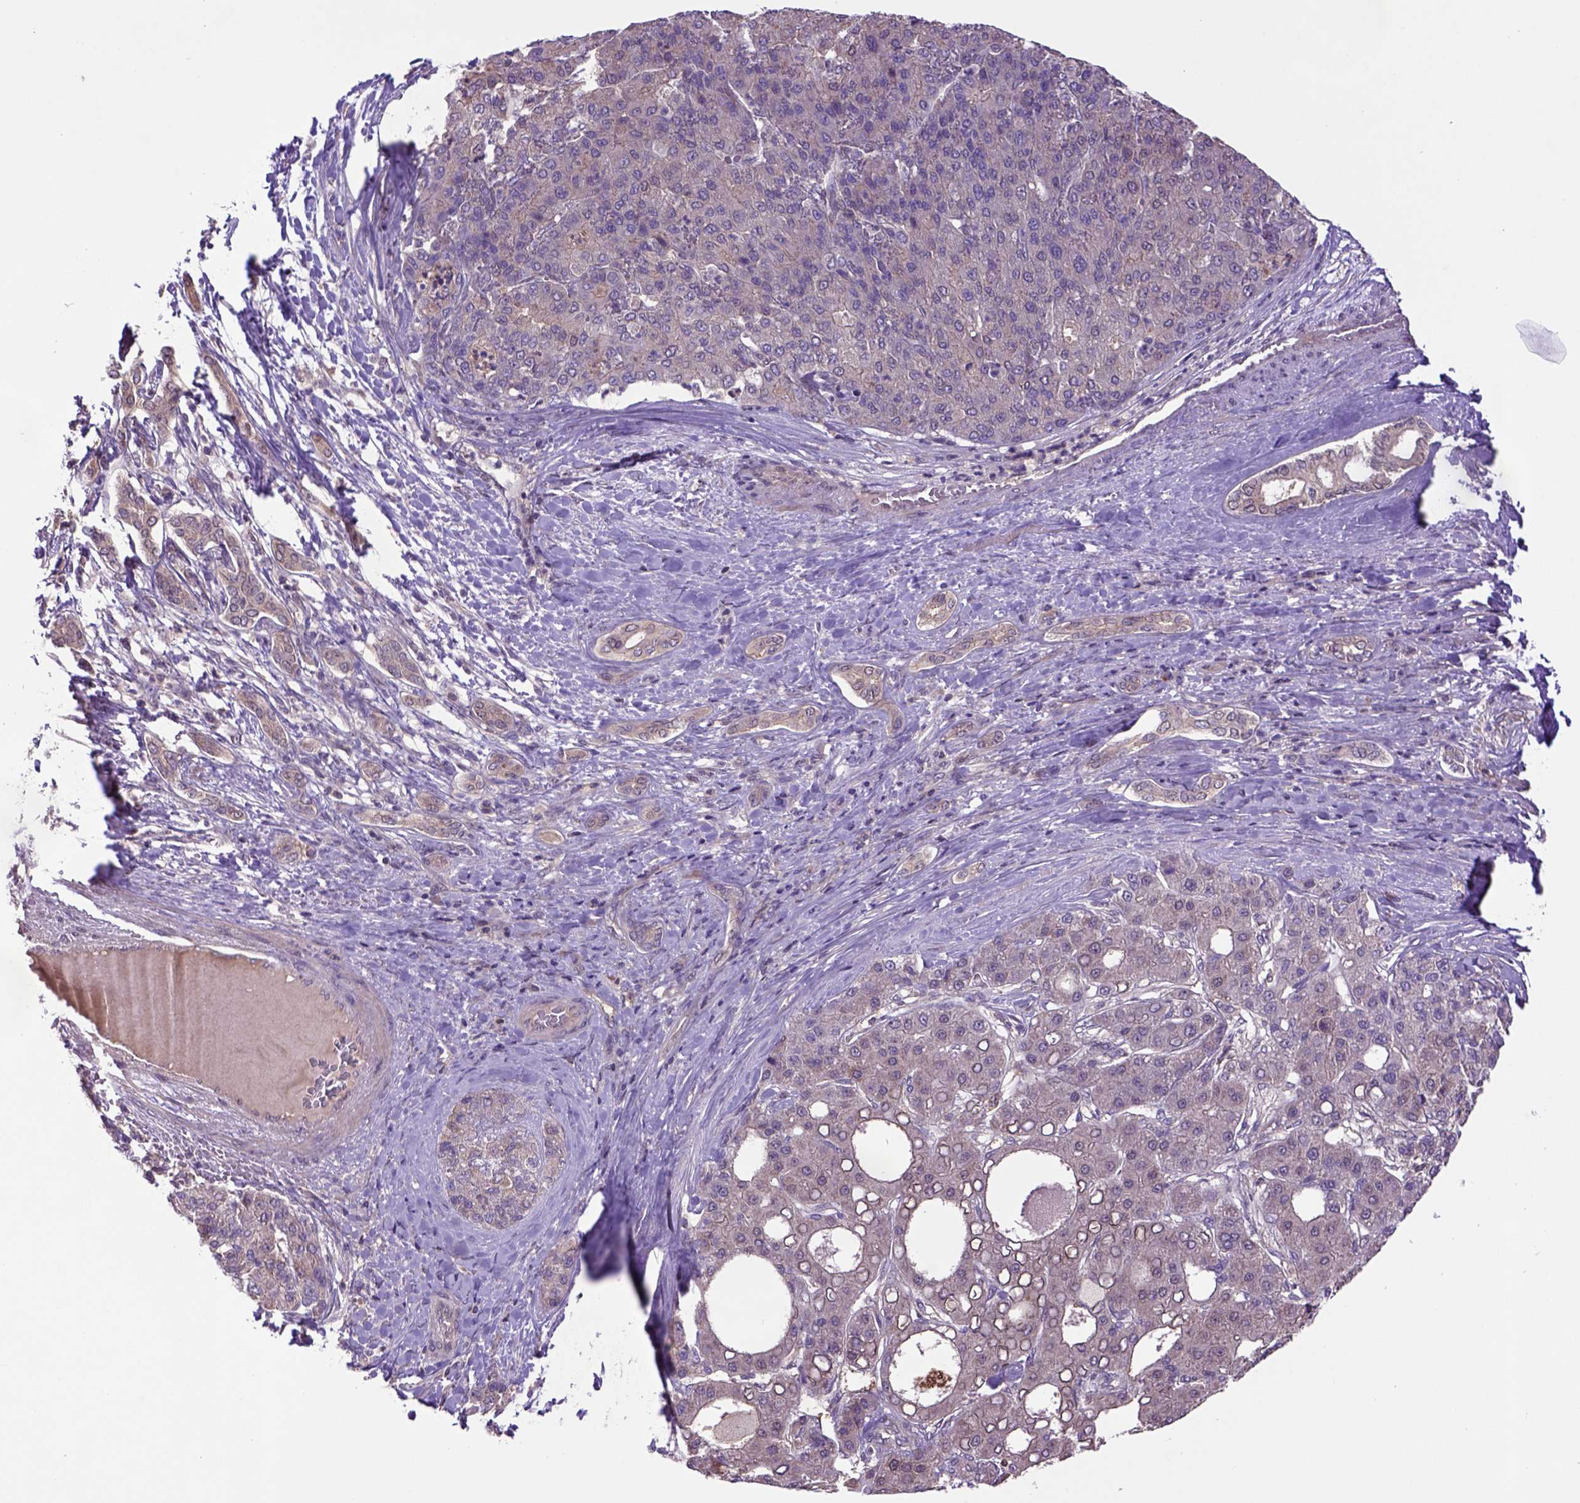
{"staining": {"intensity": "weak", "quantity": "25%-75%", "location": "cytoplasmic/membranous"}, "tissue": "liver cancer", "cell_type": "Tumor cells", "image_type": "cancer", "snomed": [{"axis": "morphology", "description": "Carcinoma, Hepatocellular, NOS"}, {"axis": "topography", "description": "Liver"}], "caption": "Liver hepatocellular carcinoma was stained to show a protein in brown. There is low levels of weak cytoplasmic/membranous staining in approximately 25%-75% of tumor cells. (Brightfield microscopy of DAB IHC at high magnification).", "gene": "HSPBP1", "patient": {"sex": "male", "age": 65}}